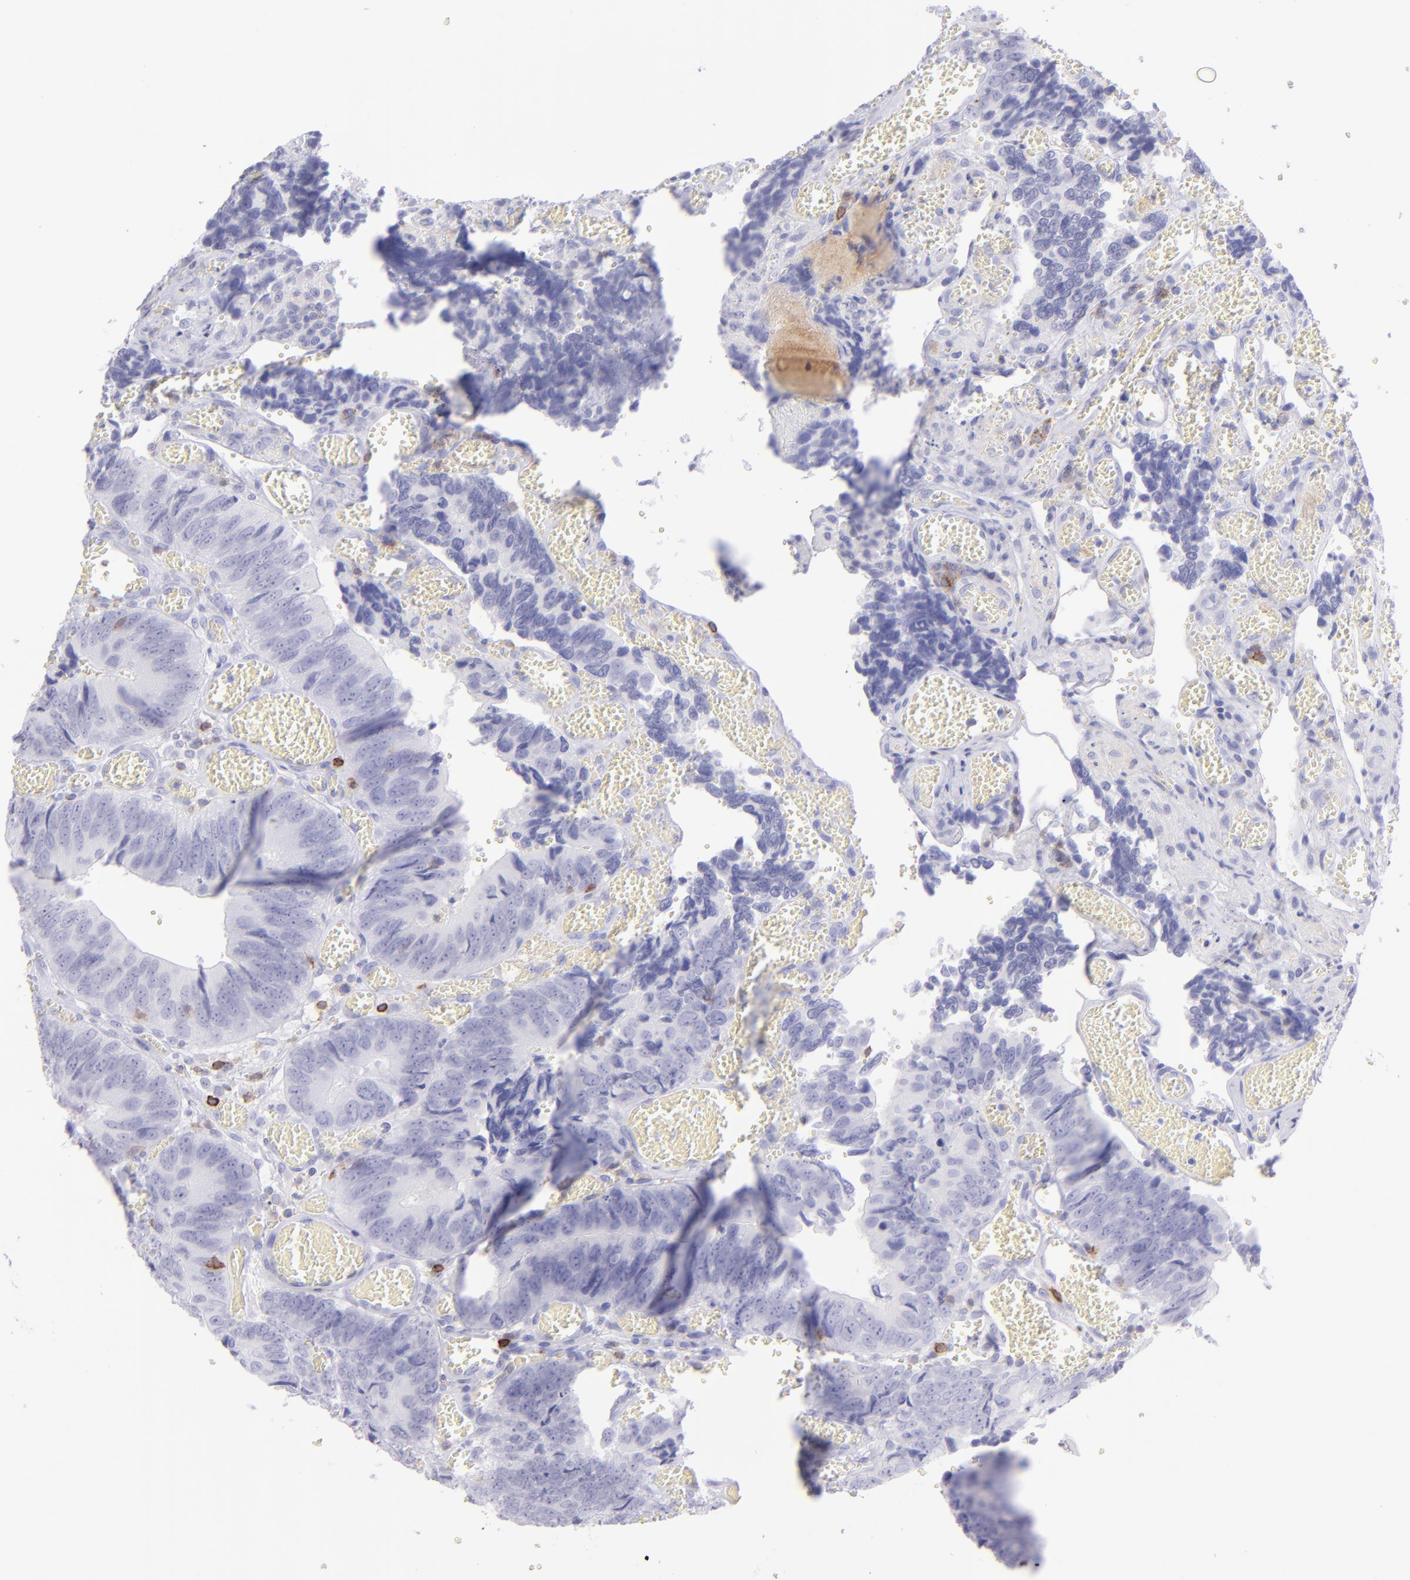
{"staining": {"intensity": "negative", "quantity": "none", "location": "none"}, "tissue": "colorectal cancer", "cell_type": "Tumor cells", "image_type": "cancer", "snomed": [{"axis": "morphology", "description": "Adenocarcinoma, NOS"}, {"axis": "topography", "description": "Colon"}], "caption": "There is no significant expression in tumor cells of colorectal cancer.", "gene": "CD69", "patient": {"sex": "male", "age": 72}}